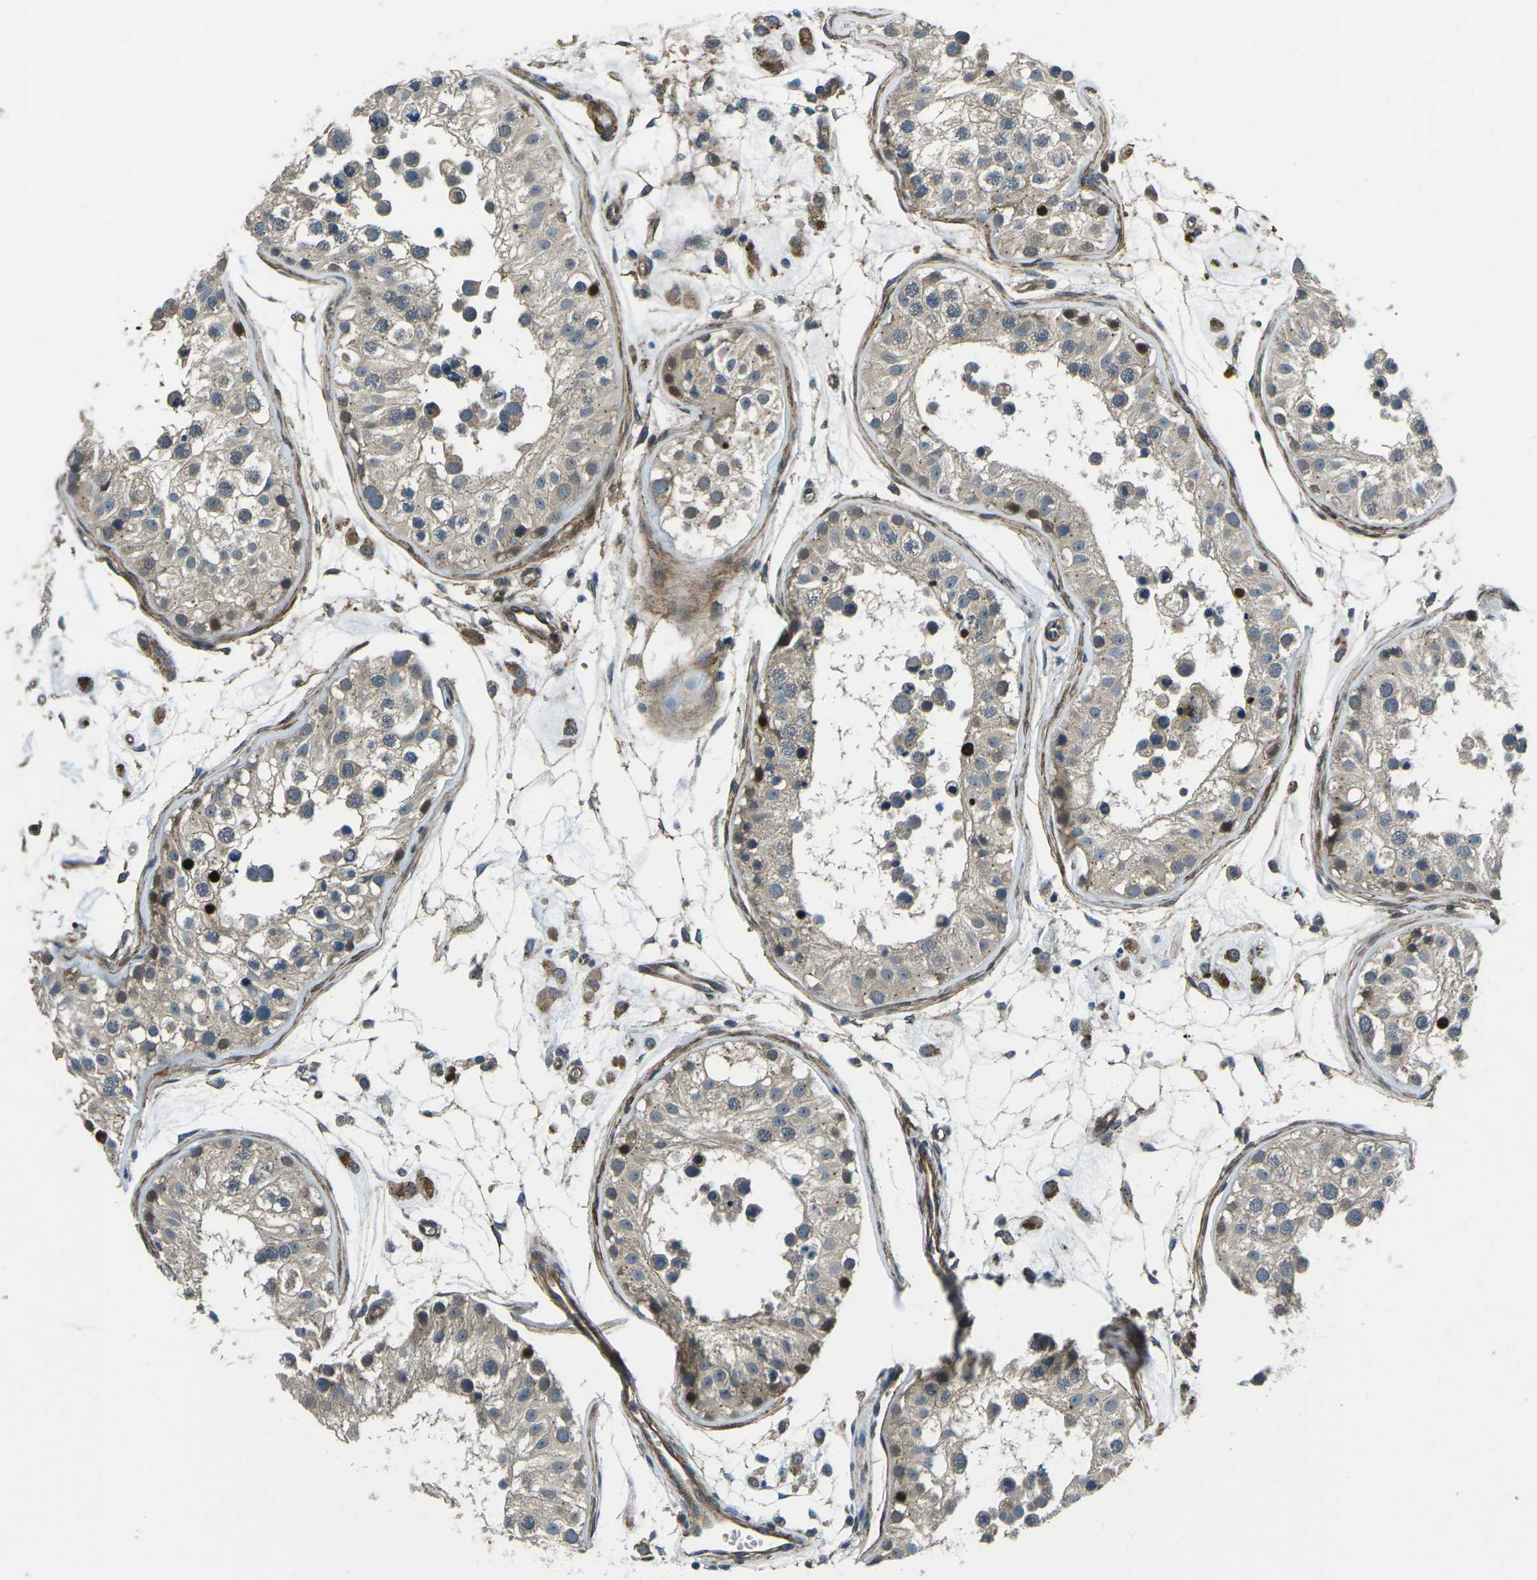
{"staining": {"intensity": "weak", "quantity": ">75%", "location": "cytoplasmic/membranous"}, "tissue": "testis", "cell_type": "Cells in seminiferous ducts", "image_type": "normal", "snomed": [{"axis": "morphology", "description": "Normal tissue, NOS"}, {"axis": "morphology", "description": "Adenocarcinoma, metastatic, NOS"}, {"axis": "topography", "description": "Testis"}], "caption": "Immunohistochemical staining of normal human testis exhibits weak cytoplasmic/membranous protein expression in about >75% of cells in seminiferous ducts. (IHC, brightfield microscopy, high magnification).", "gene": "AFAP1", "patient": {"sex": "male", "age": 26}}